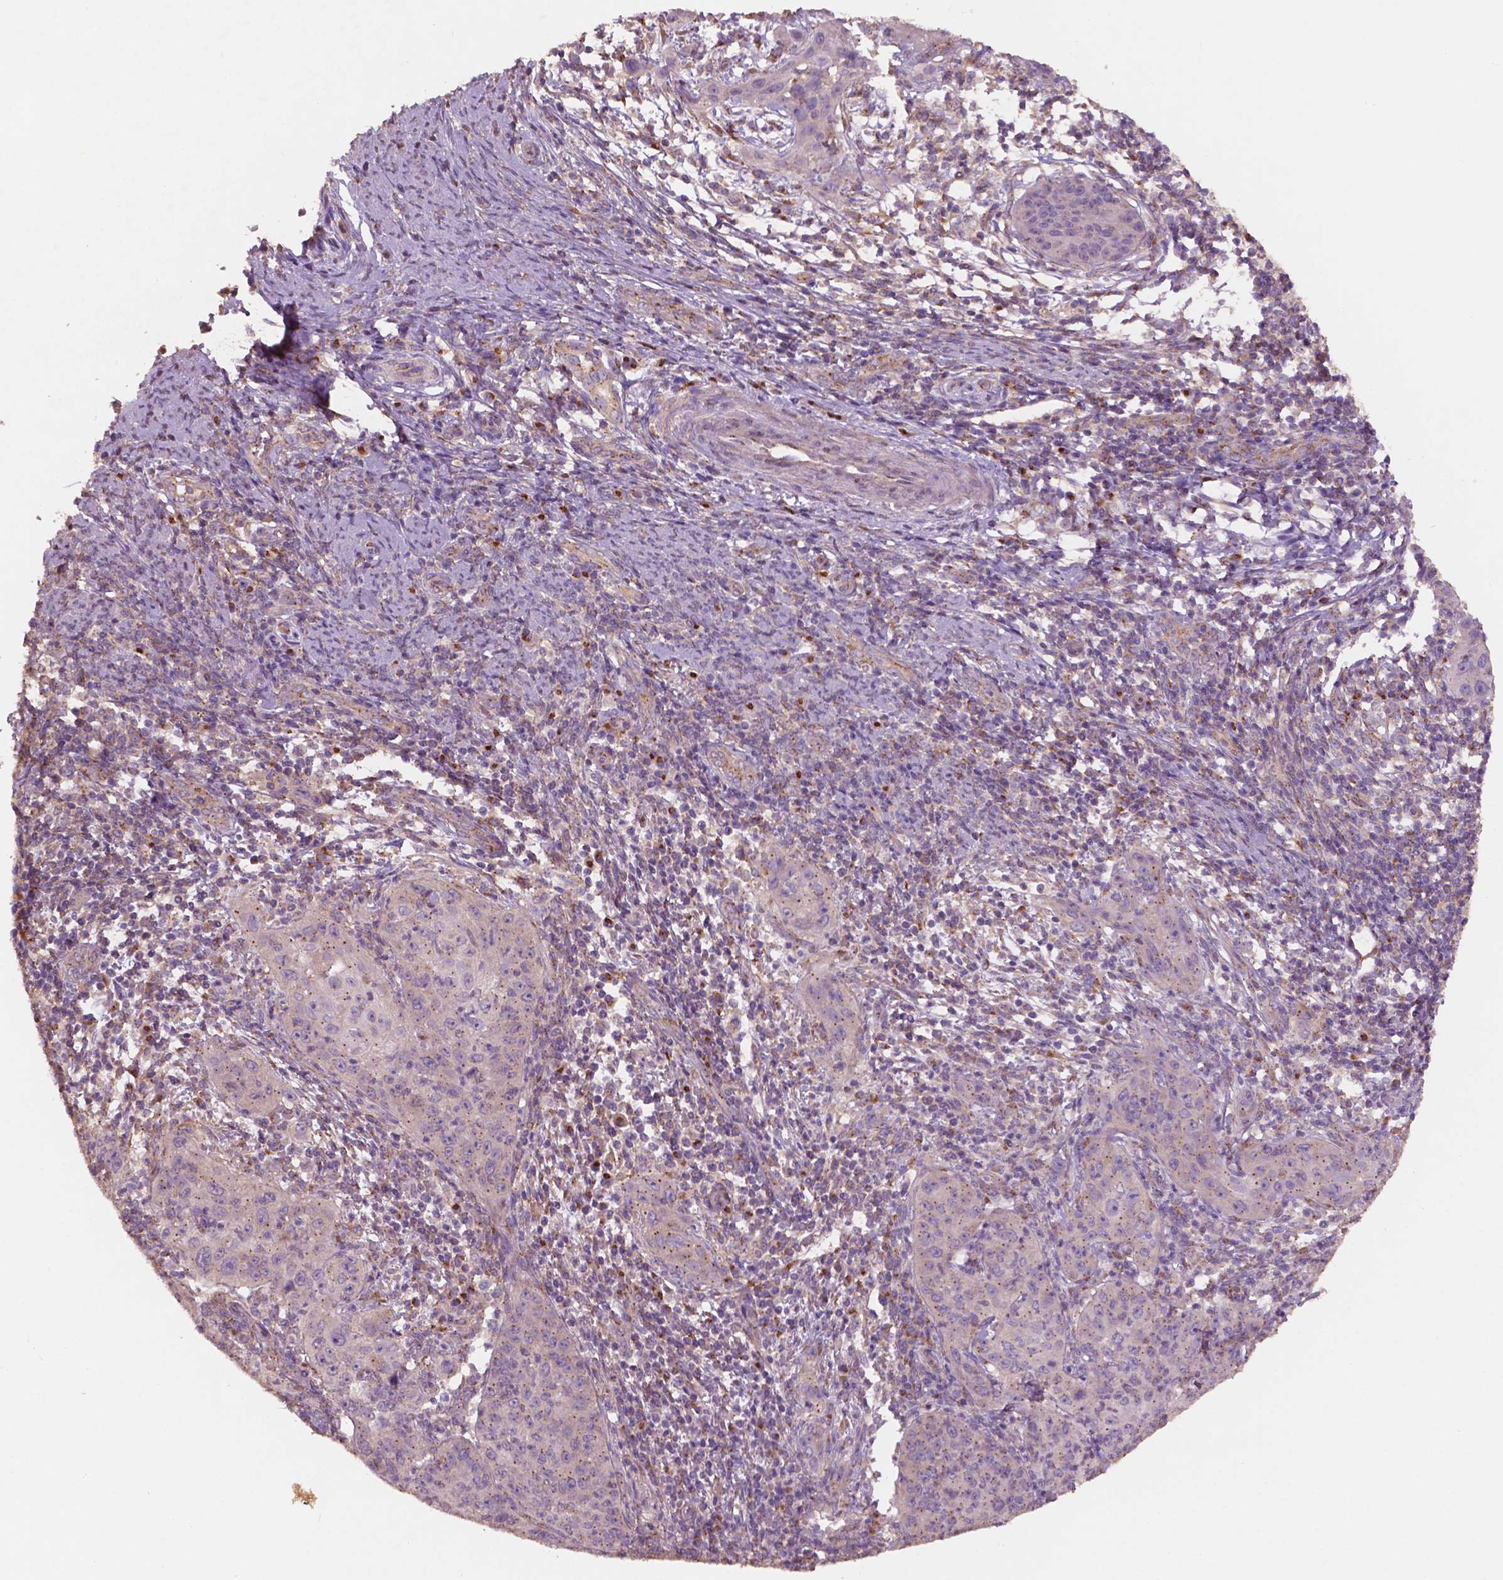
{"staining": {"intensity": "moderate", "quantity": "25%-75%", "location": "cytoplasmic/membranous"}, "tissue": "cervical cancer", "cell_type": "Tumor cells", "image_type": "cancer", "snomed": [{"axis": "morphology", "description": "Squamous cell carcinoma, NOS"}, {"axis": "topography", "description": "Cervix"}], "caption": "Protein staining of cervical squamous cell carcinoma tissue reveals moderate cytoplasmic/membranous positivity in approximately 25%-75% of tumor cells.", "gene": "CHPT1", "patient": {"sex": "female", "age": 30}}